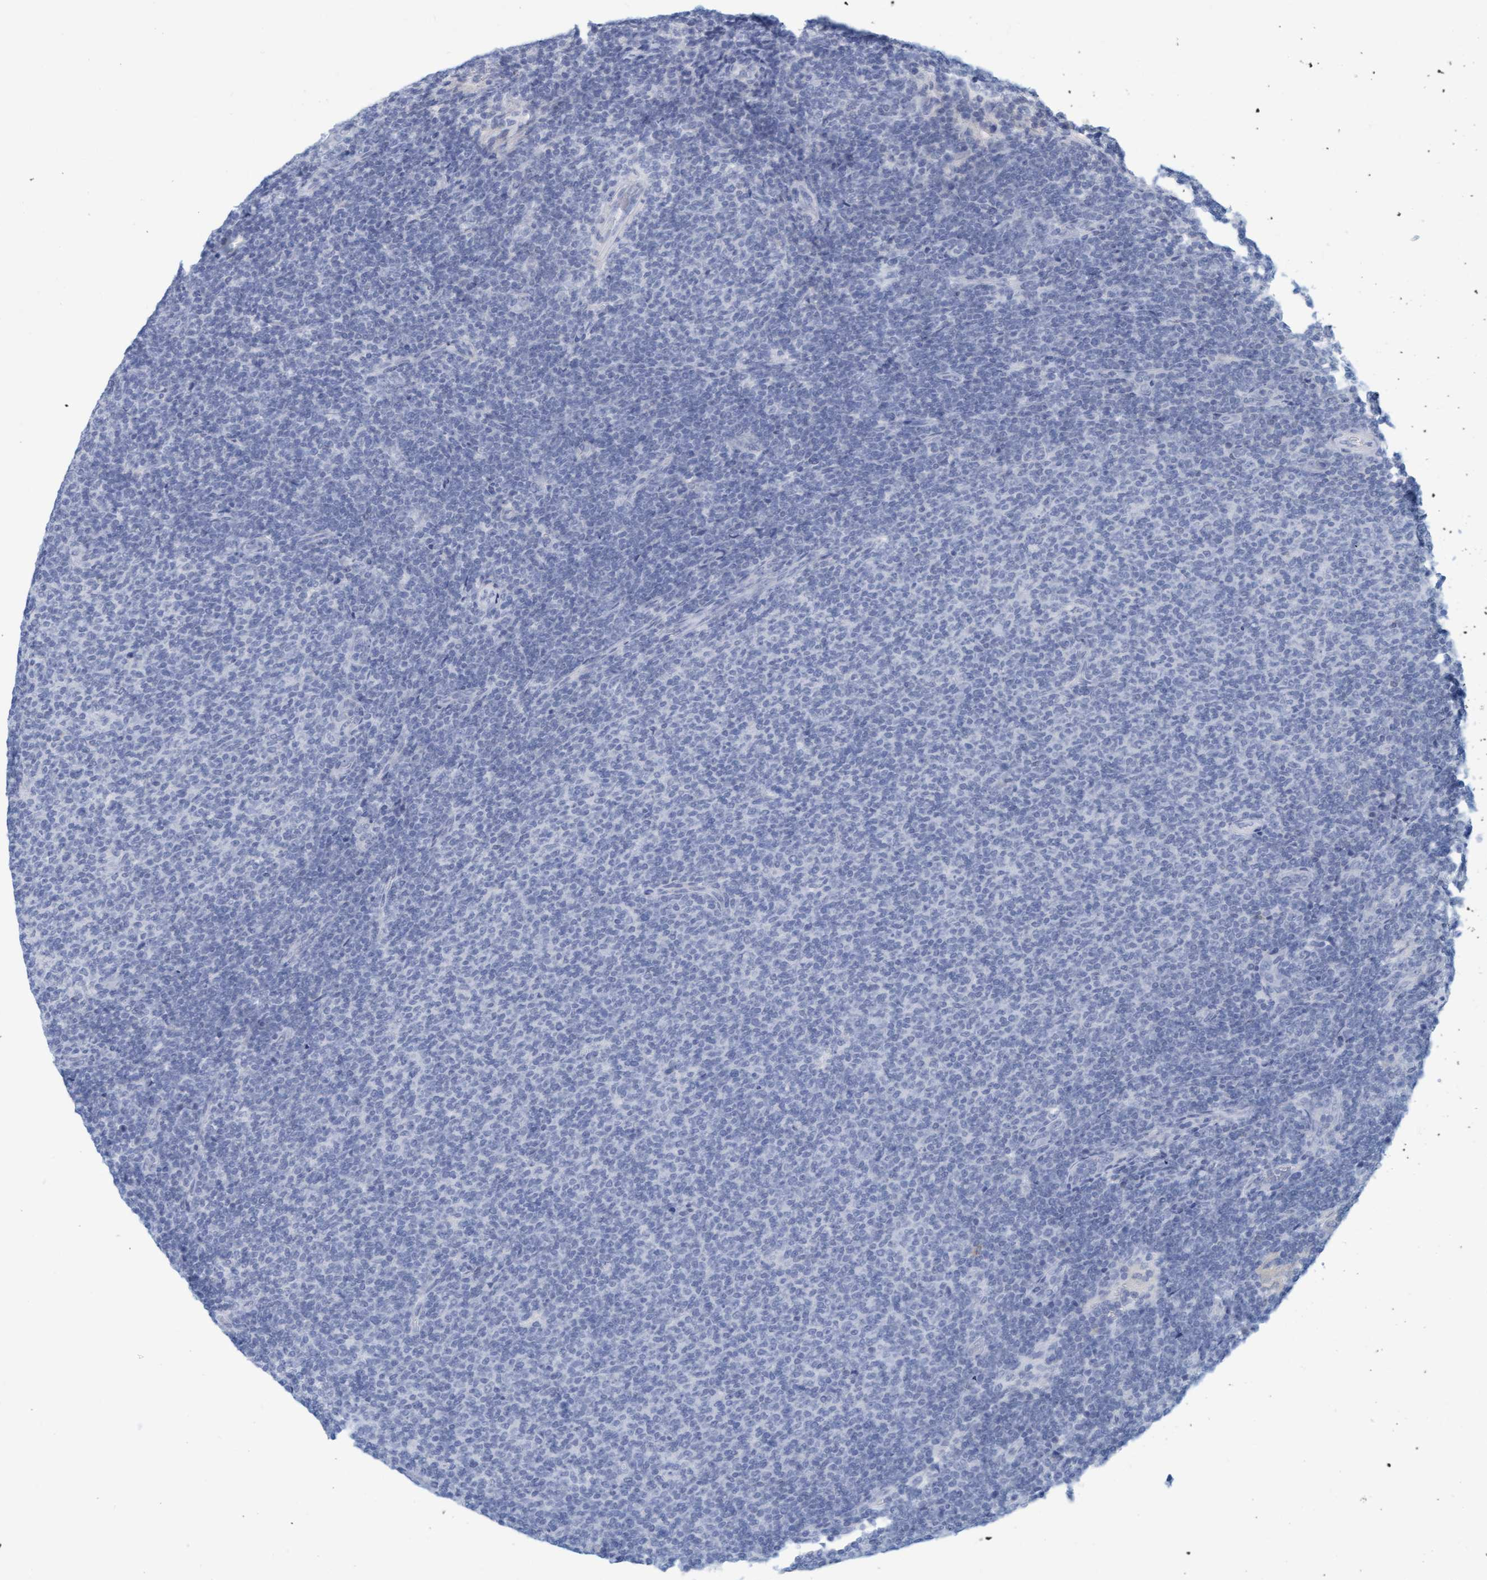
{"staining": {"intensity": "negative", "quantity": "none", "location": "none"}, "tissue": "lymphoma", "cell_type": "Tumor cells", "image_type": "cancer", "snomed": [{"axis": "morphology", "description": "Malignant lymphoma, non-Hodgkin's type, Low grade"}, {"axis": "topography", "description": "Lymph node"}], "caption": "DAB immunohistochemical staining of human malignant lymphoma, non-Hodgkin's type (low-grade) reveals no significant staining in tumor cells.", "gene": "KLHL11", "patient": {"sex": "male", "age": 66}}